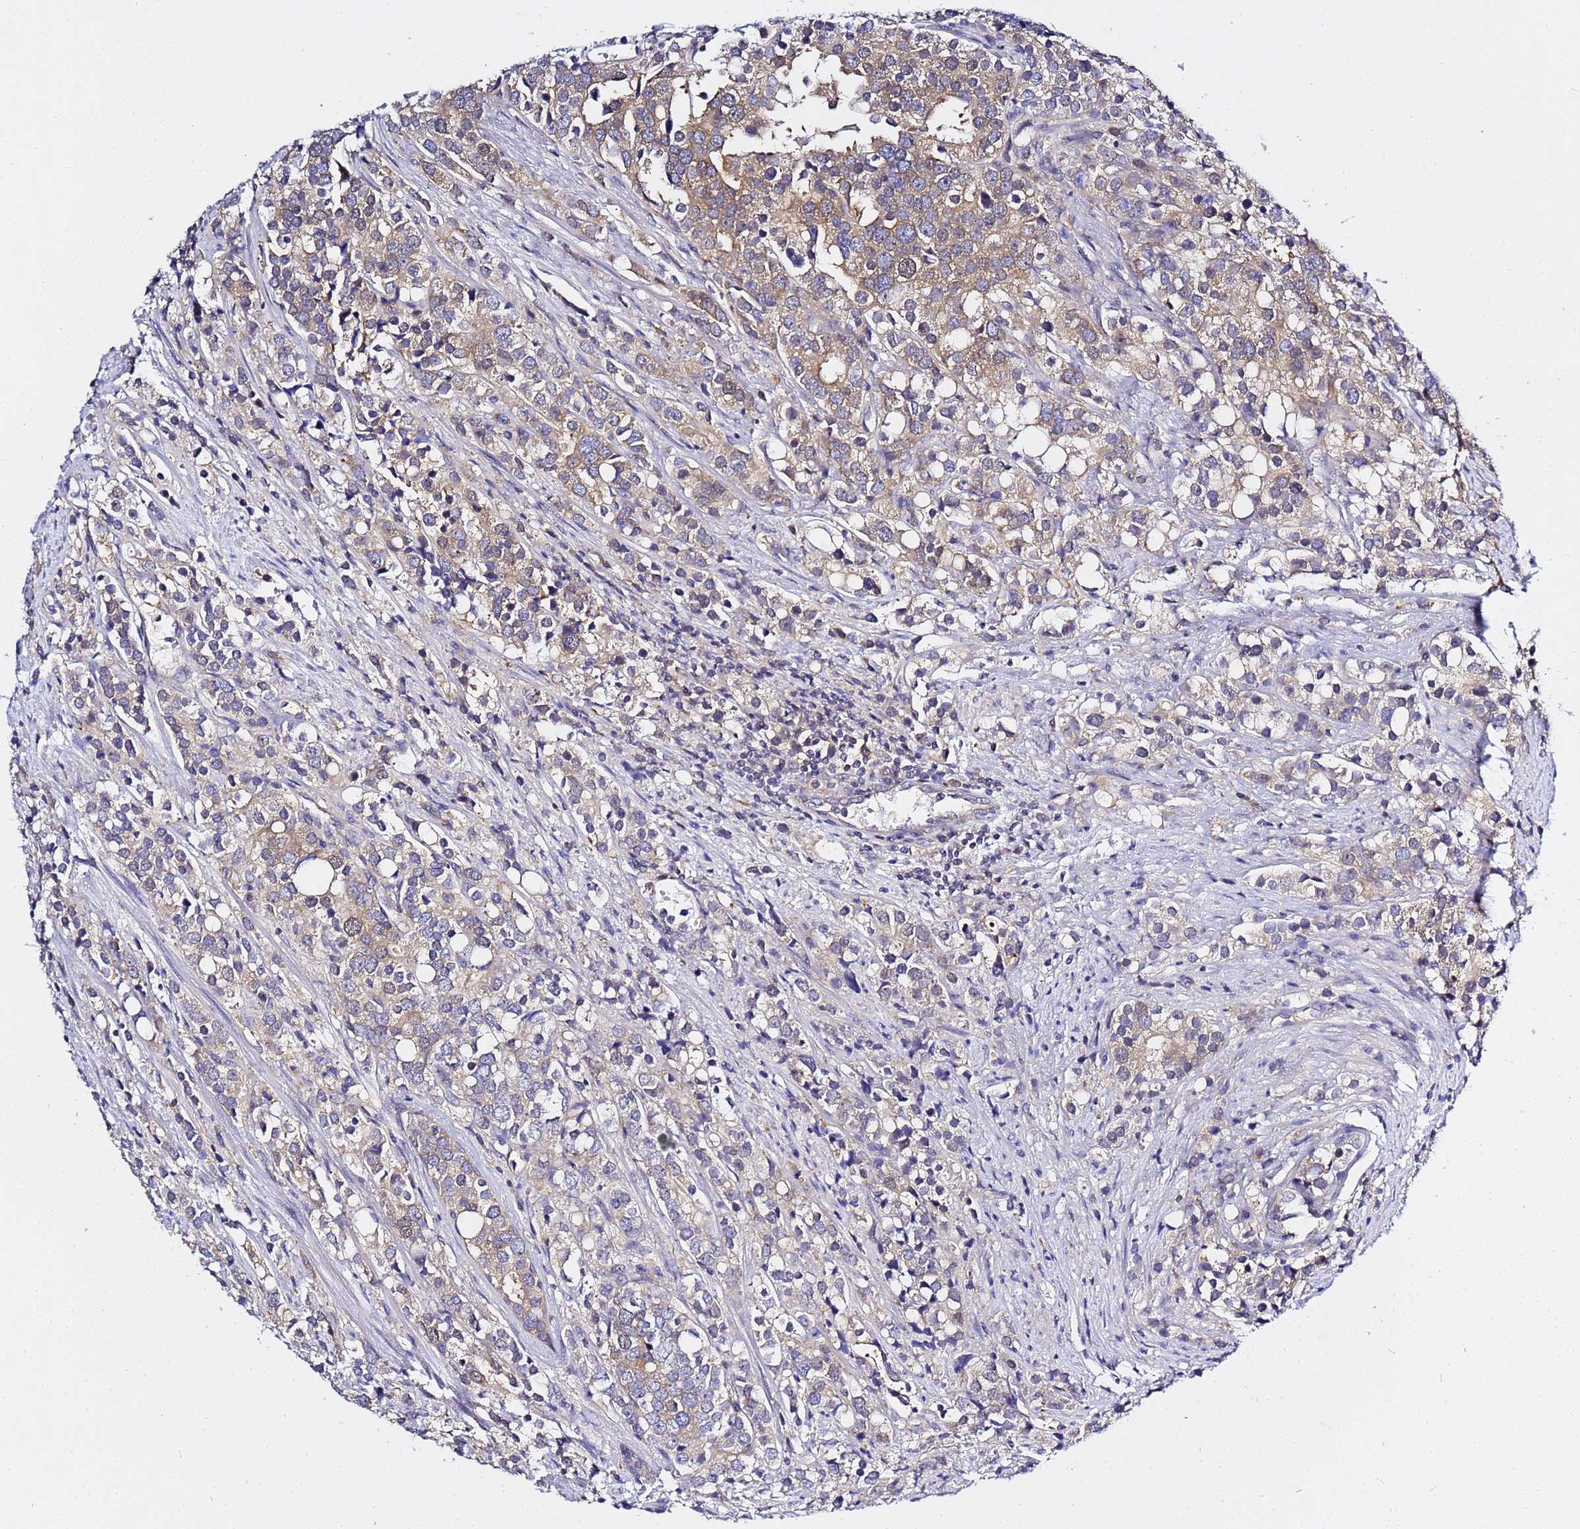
{"staining": {"intensity": "weak", "quantity": ">75%", "location": "cytoplasmic/membranous"}, "tissue": "prostate cancer", "cell_type": "Tumor cells", "image_type": "cancer", "snomed": [{"axis": "morphology", "description": "Adenocarcinoma, High grade"}, {"axis": "topography", "description": "Prostate"}], "caption": "Immunohistochemical staining of prostate cancer exhibits low levels of weak cytoplasmic/membranous protein expression in approximately >75% of tumor cells. (brown staining indicates protein expression, while blue staining denotes nuclei).", "gene": "LENG1", "patient": {"sex": "male", "age": 71}}